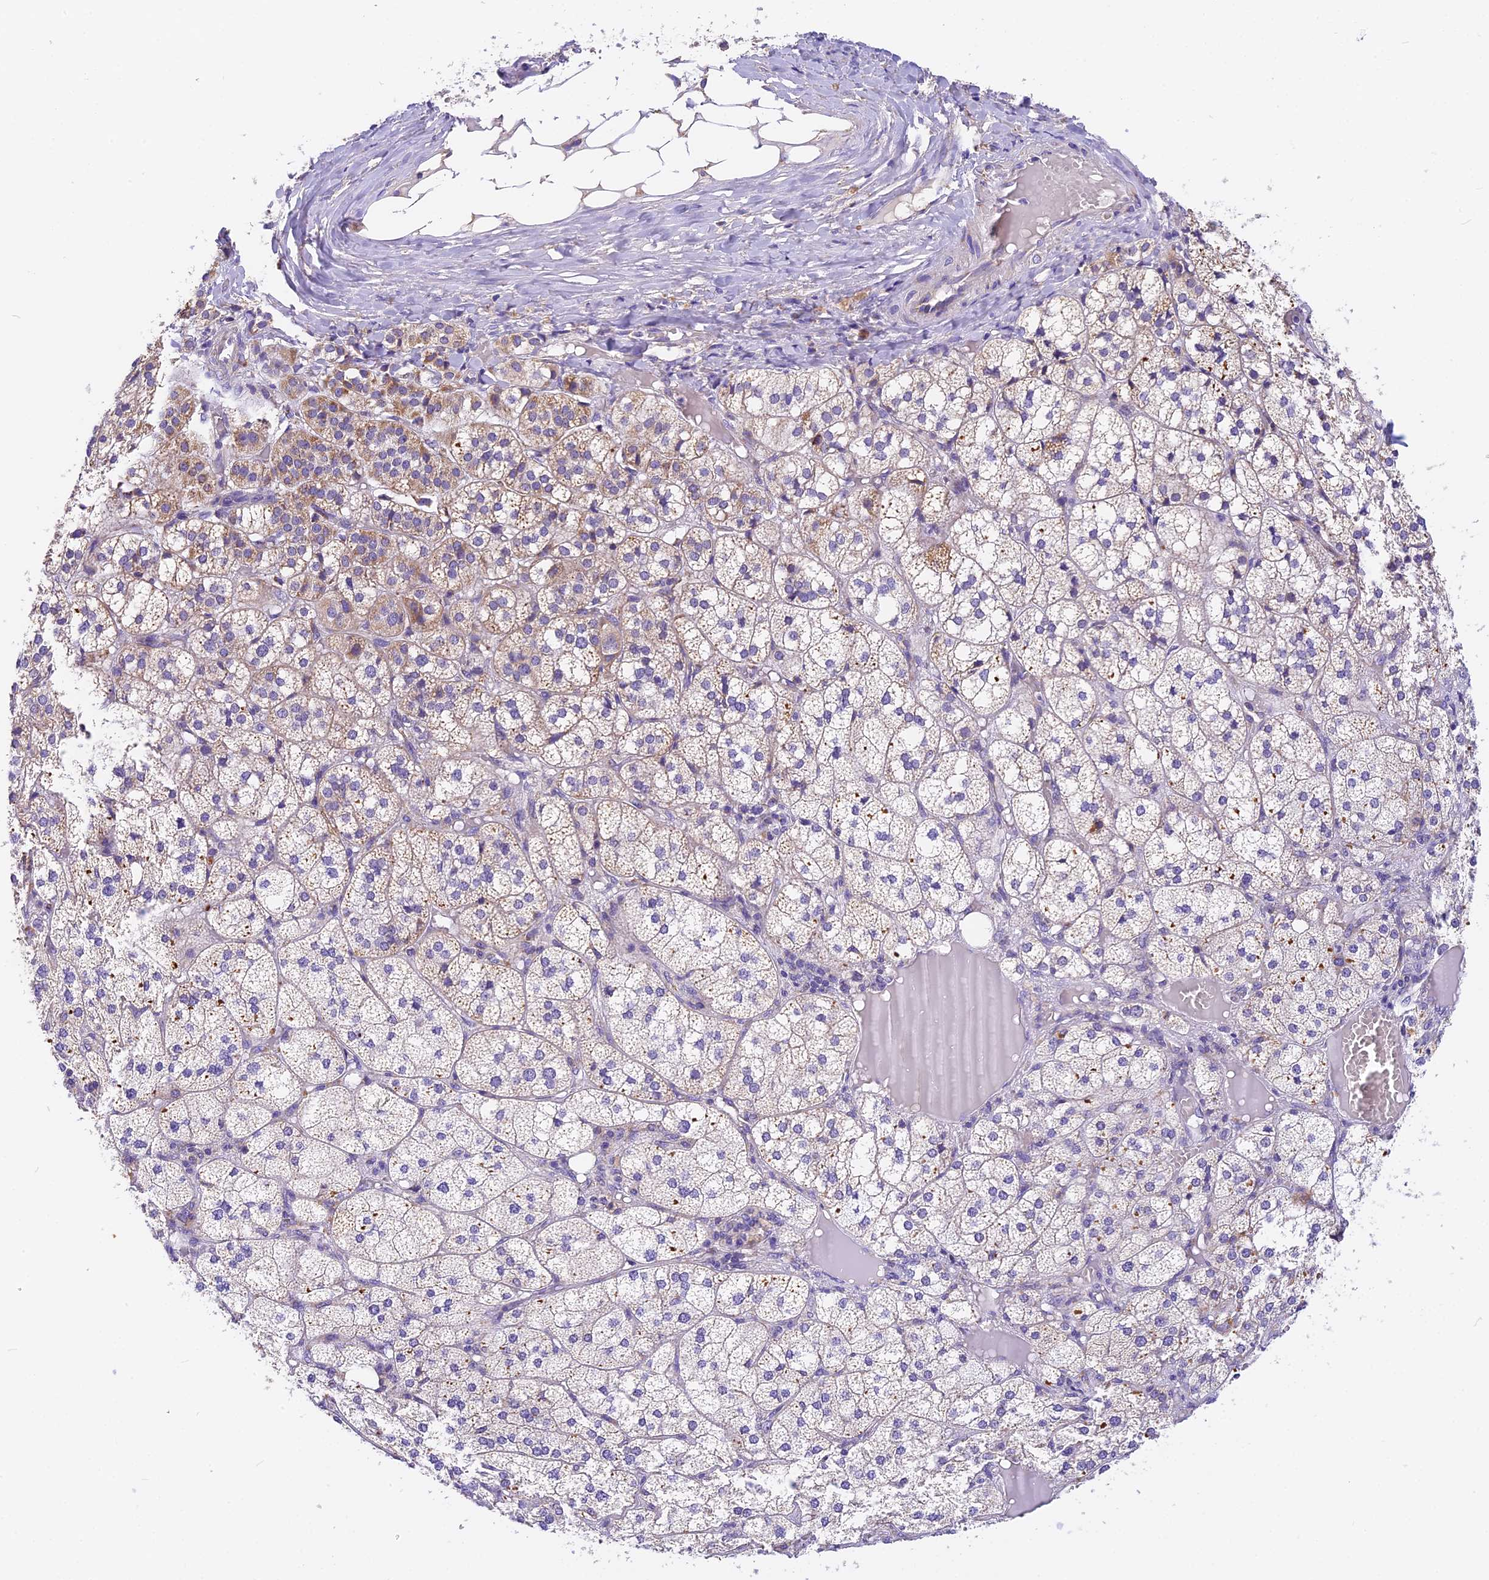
{"staining": {"intensity": "moderate", "quantity": "<25%", "location": "cytoplasmic/membranous"}, "tissue": "adrenal gland", "cell_type": "Glandular cells", "image_type": "normal", "snomed": [{"axis": "morphology", "description": "Normal tissue, NOS"}, {"axis": "topography", "description": "Adrenal gland"}], "caption": "Immunohistochemistry (IHC) of normal human adrenal gland exhibits low levels of moderate cytoplasmic/membranous positivity in approximately <25% of glandular cells. (brown staining indicates protein expression, while blue staining denotes nuclei).", "gene": "MGME1", "patient": {"sex": "female", "age": 61}}